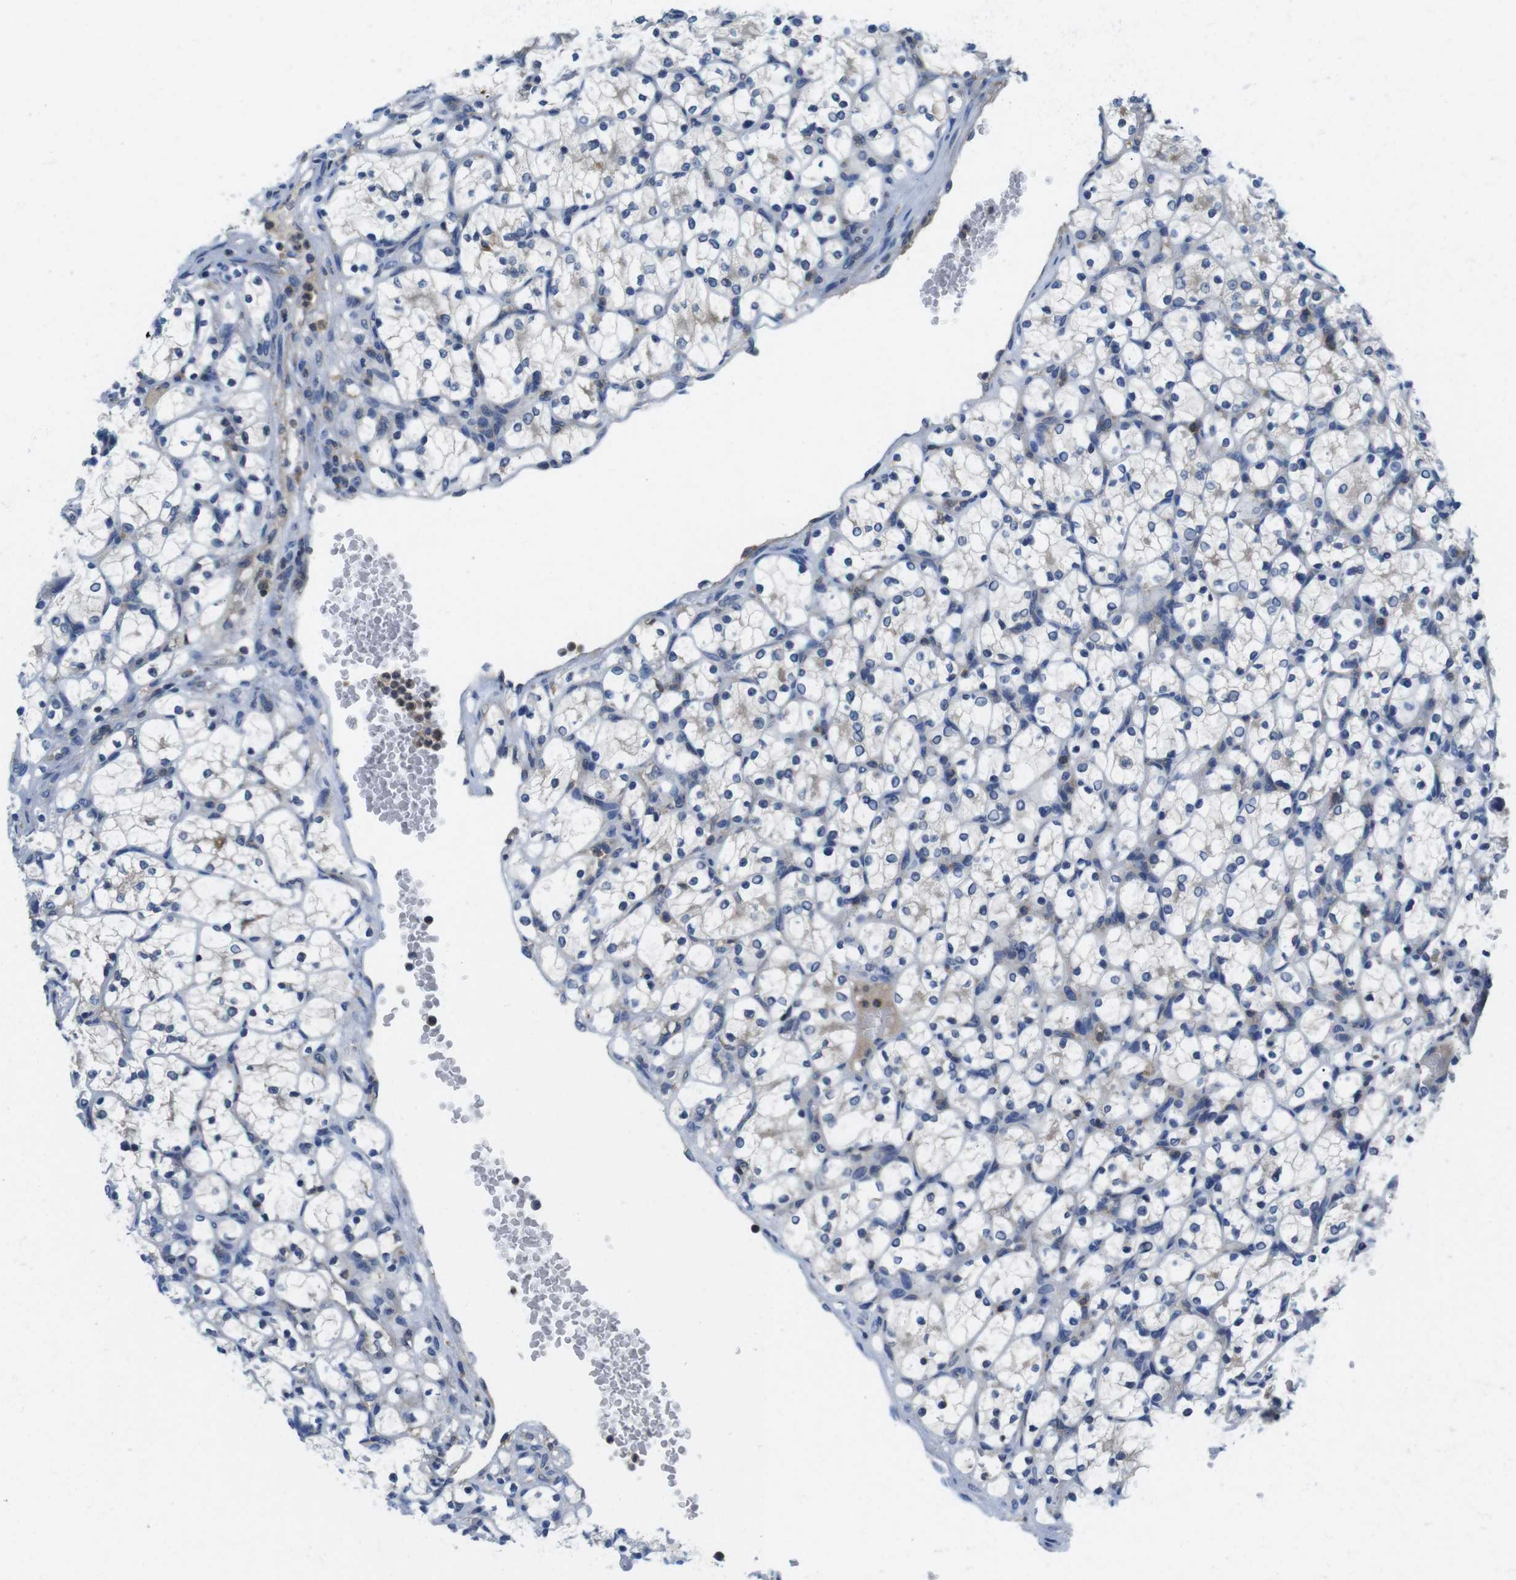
{"staining": {"intensity": "negative", "quantity": "none", "location": "none"}, "tissue": "renal cancer", "cell_type": "Tumor cells", "image_type": "cancer", "snomed": [{"axis": "morphology", "description": "Adenocarcinoma, NOS"}, {"axis": "topography", "description": "Kidney"}], "caption": "High magnification brightfield microscopy of adenocarcinoma (renal) stained with DAB (3,3'-diaminobenzidine) (brown) and counterstained with hematoxylin (blue): tumor cells show no significant positivity.", "gene": "PIK3CD", "patient": {"sex": "female", "age": 69}}